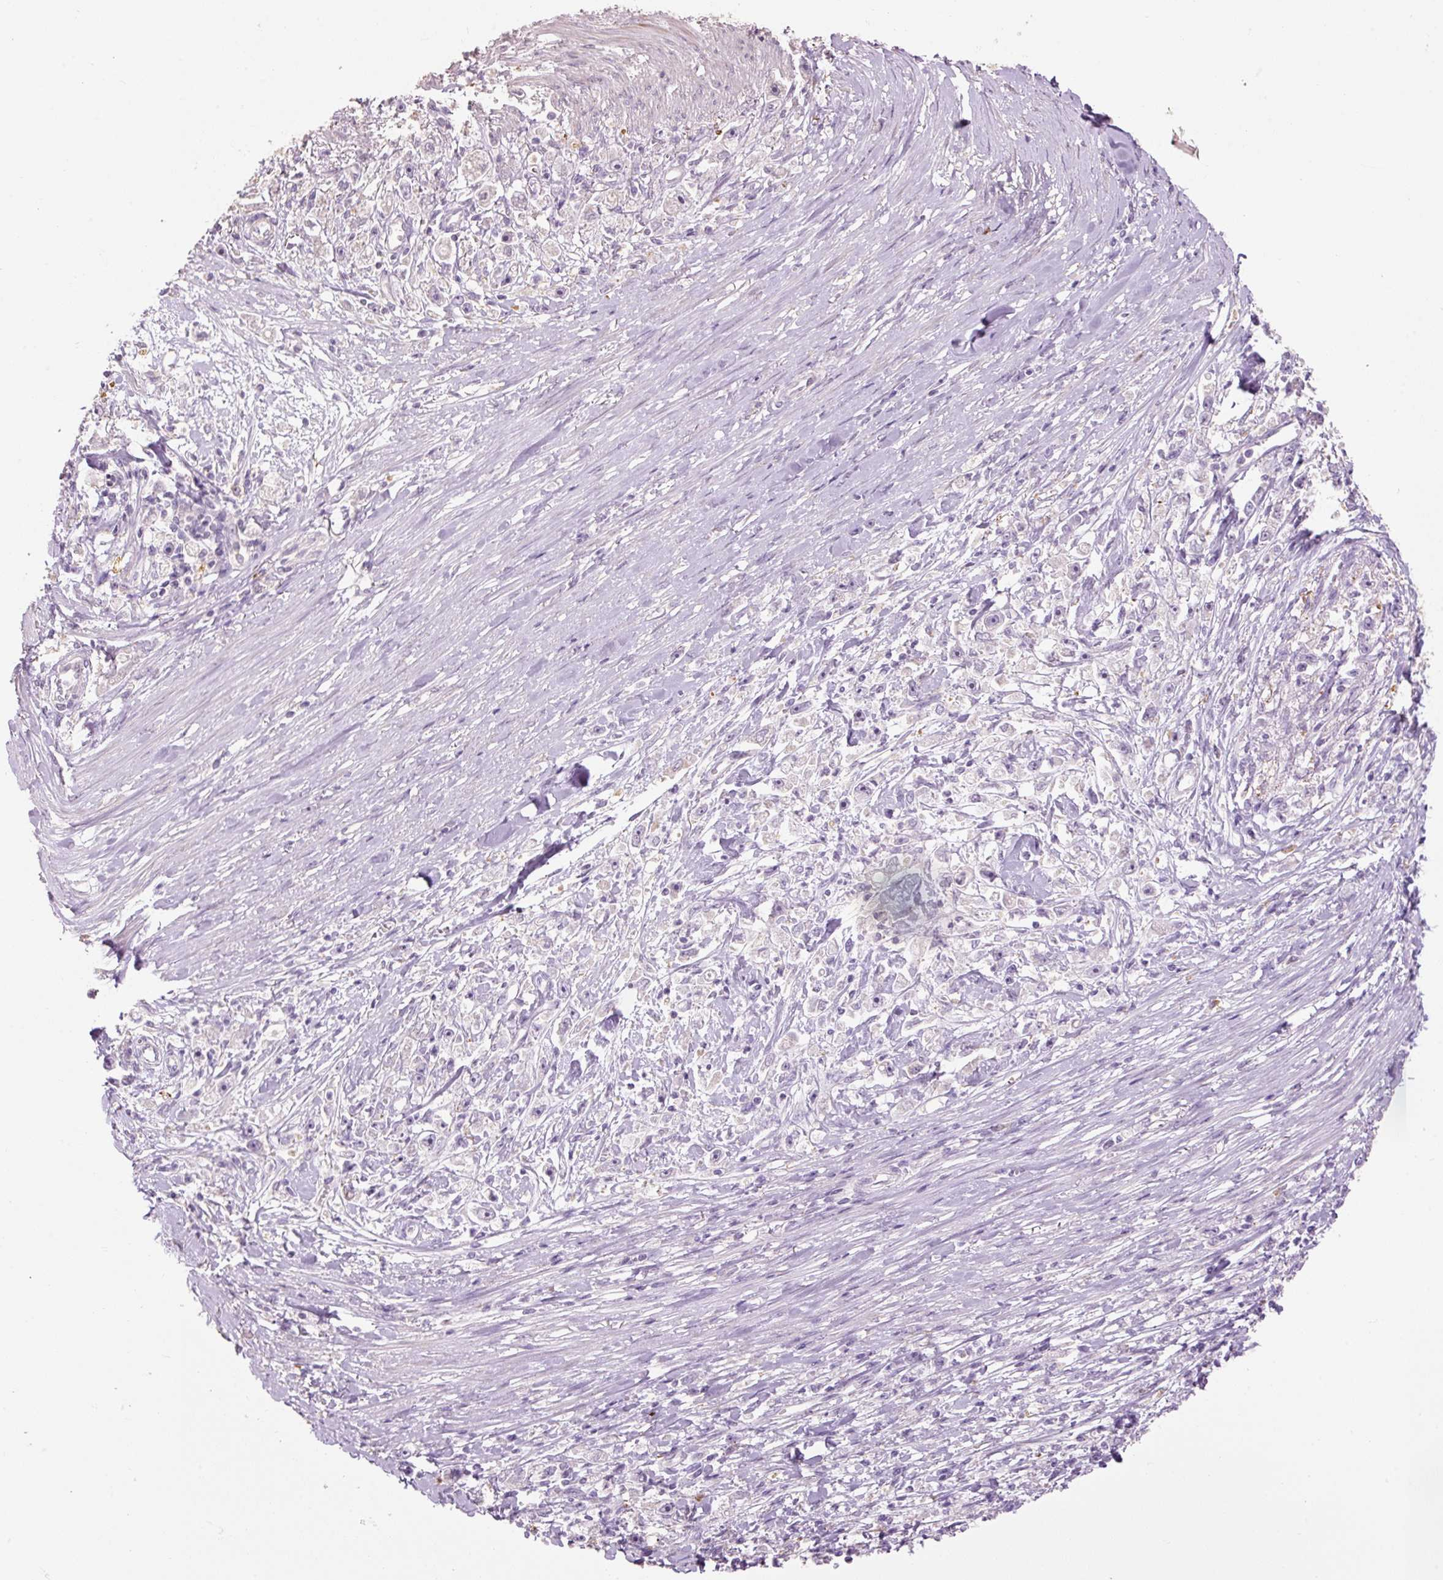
{"staining": {"intensity": "negative", "quantity": "none", "location": "none"}, "tissue": "stomach cancer", "cell_type": "Tumor cells", "image_type": "cancer", "snomed": [{"axis": "morphology", "description": "Adenocarcinoma, NOS"}, {"axis": "topography", "description": "Stomach"}], "caption": "This is an IHC image of human stomach adenocarcinoma. There is no positivity in tumor cells.", "gene": "HAX1", "patient": {"sex": "female", "age": 59}}